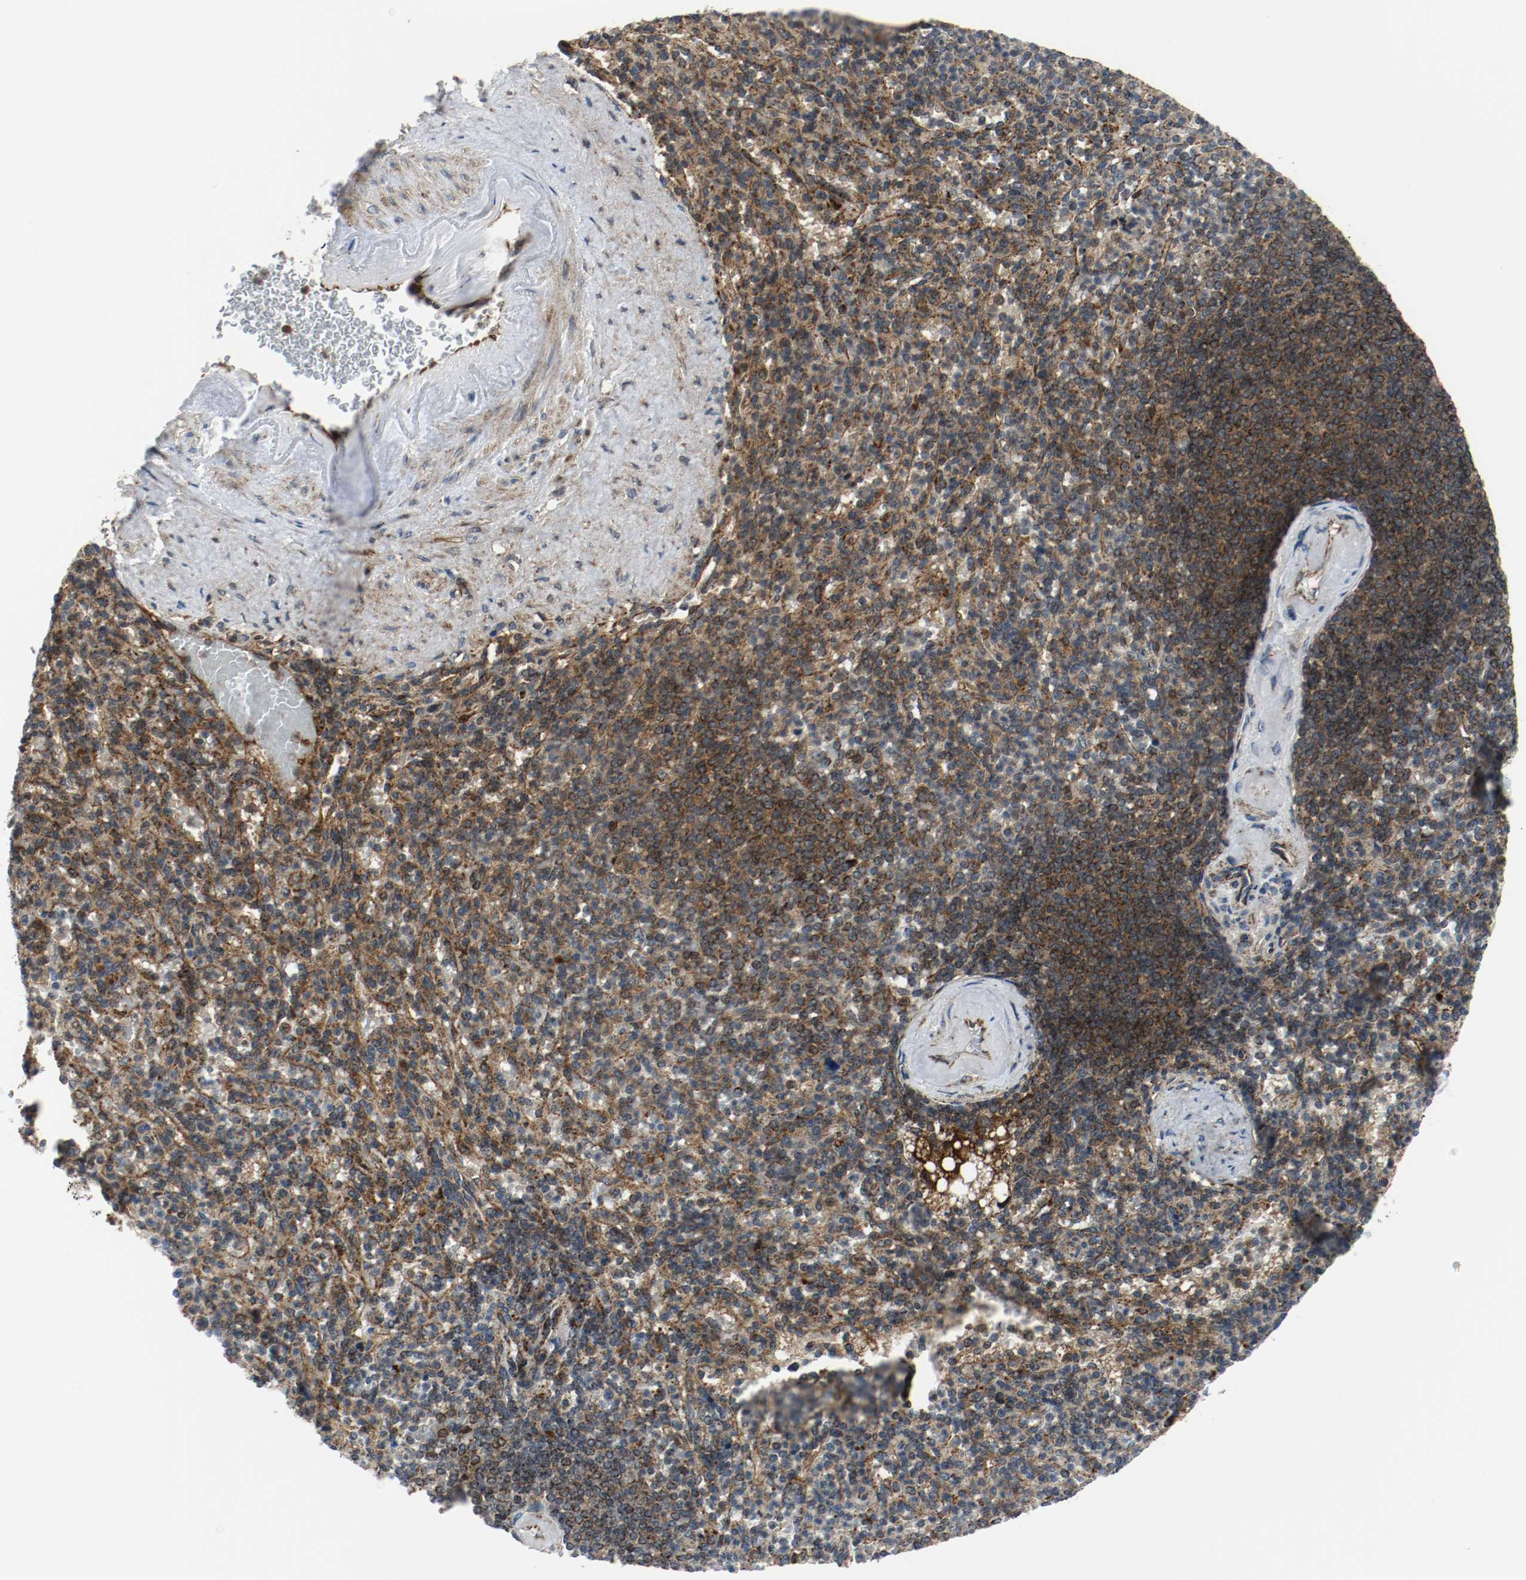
{"staining": {"intensity": "strong", "quantity": ">75%", "location": "cytoplasmic/membranous"}, "tissue": "spleen", "cell_type": "Cells in red pulp", "image_type": "normal", "snomed": [{"axis": "morphology", "description": "Normal tissue, NOS"}, {"axis": "topography", "description": "Spleen"}], "caption": "Human spleen stained with a brown dye demonstrates strong cytoplasmic/membranous positive positivity in approximately >75% of cells in red pulp.", "gene": "TXNRD1", "patient": {"sex": "female", "age": 74}}